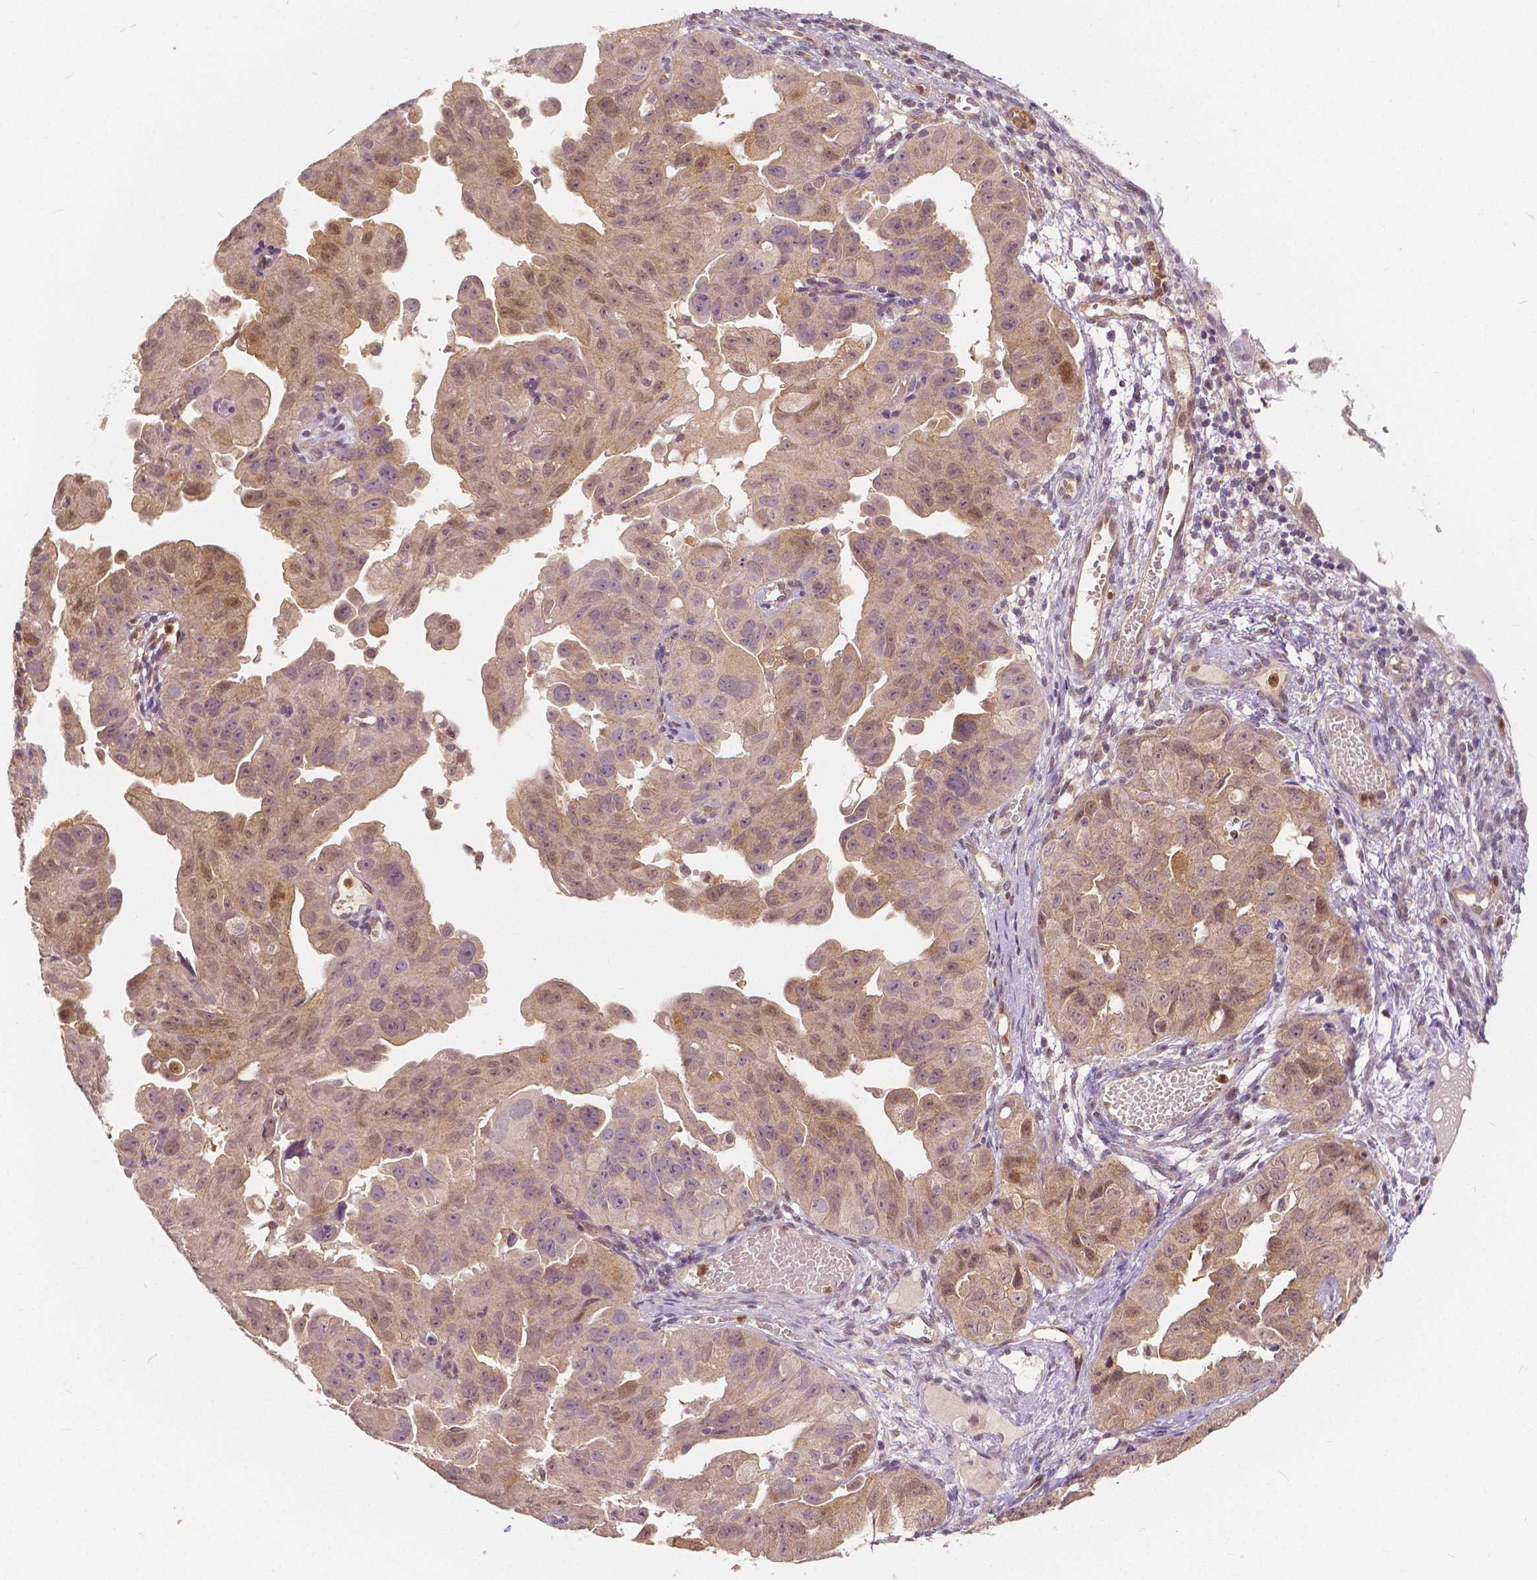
{"staining": {"intensity": "weak", "quantity": ">75%", "location": "cytoplasmic/membranous,nuclear"}, "tissue": "ovarian cancer", "cell_type": "Tumor cells", "image_type": "cancer", "snomed": [{"axis": "morphology", "description": "Carcinoma, endometroid"}, {"axis": "topography", "description": "Ovary"}], "caption": "Ovarian cancer (endometroid carcinoma) stained with a brown dye shows weak cytoplasmic/membranous and nuclear positive expression in about >75% of tumor cells.", "gene": "NAPRT", "patient": {"sex": "female", "age": 85}}